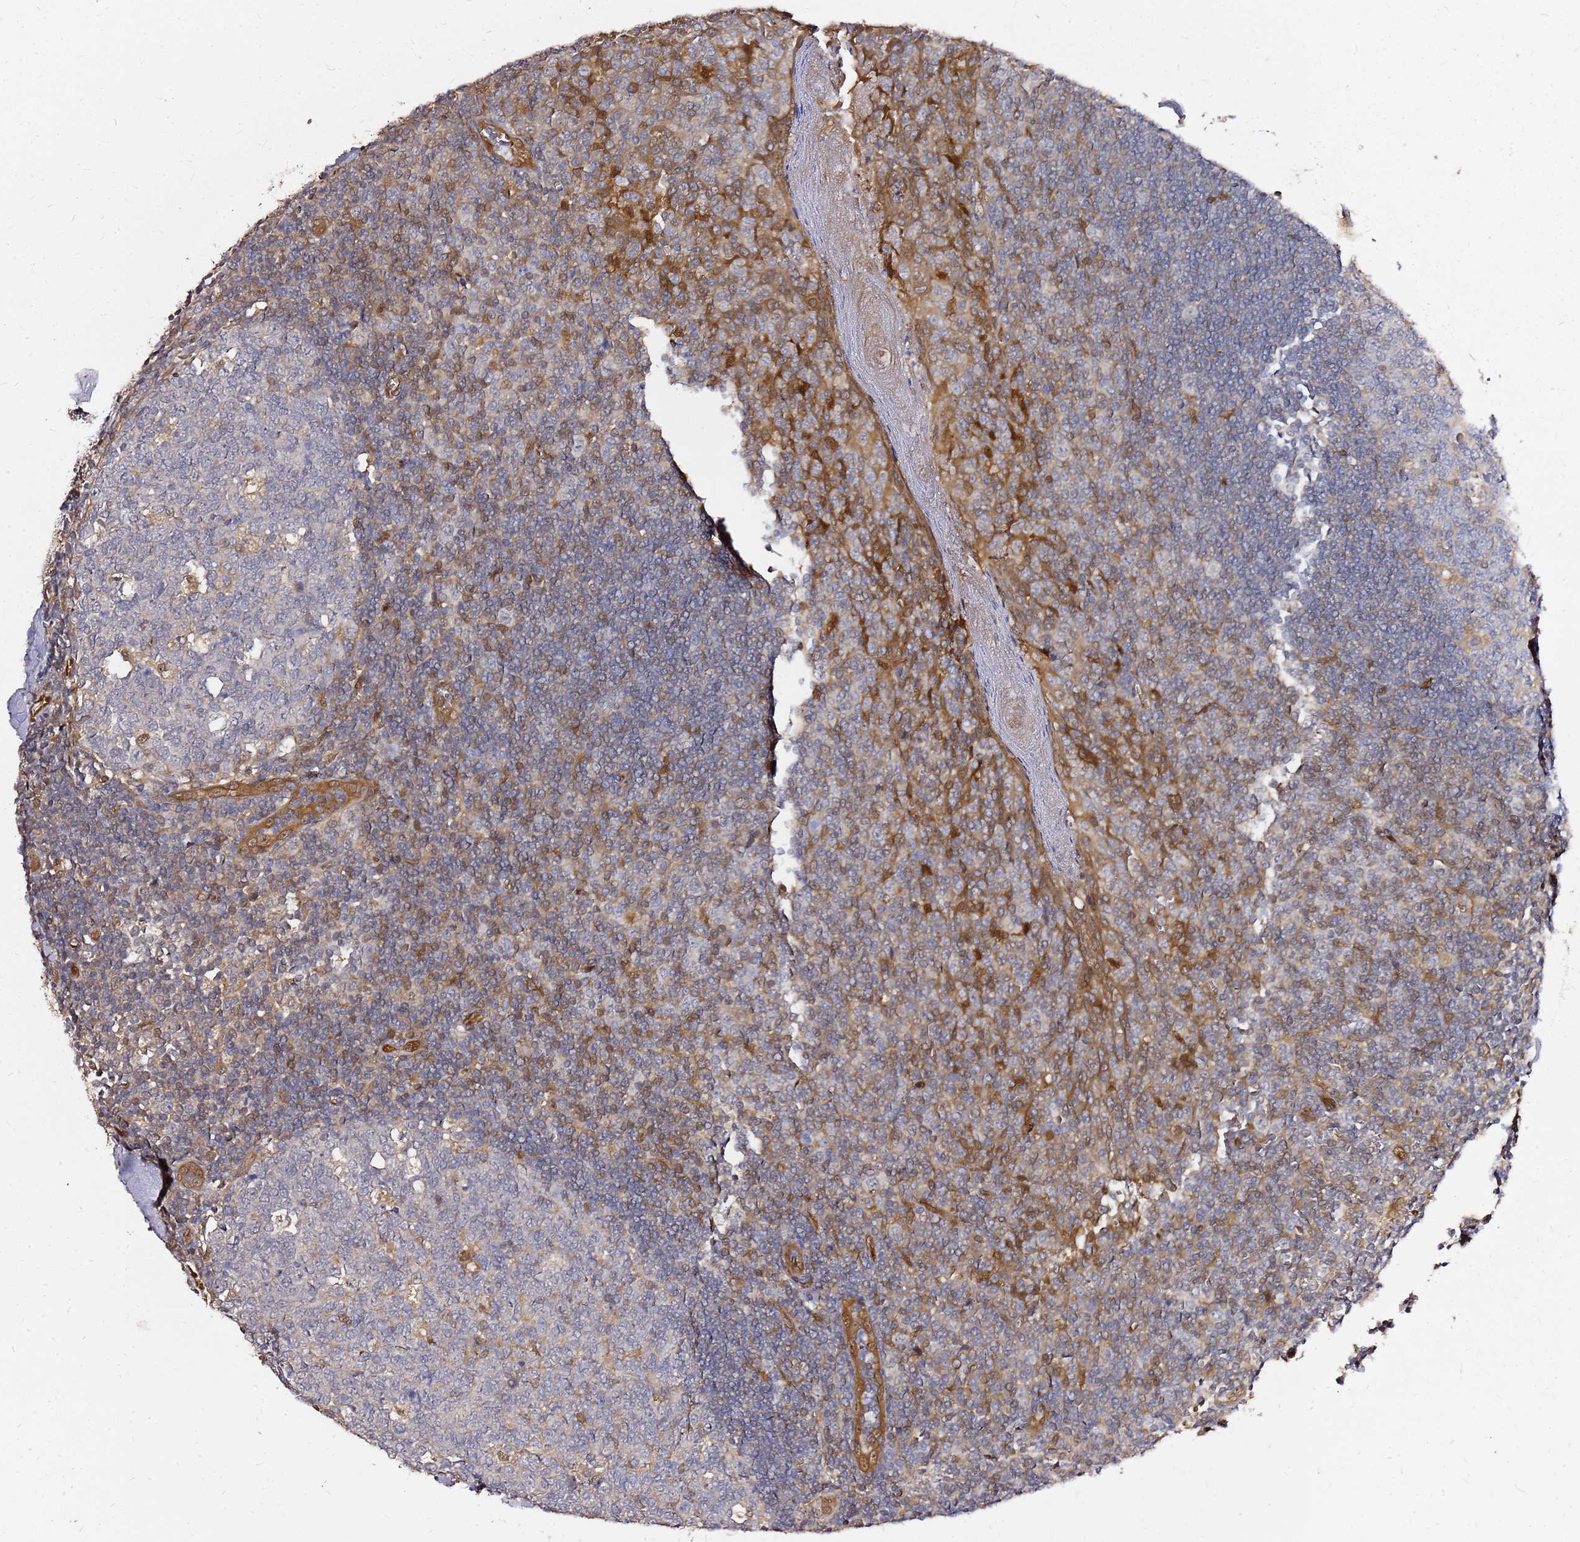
{"staining": {"intensity": "moderate", "quantity": "<25%", "location": "nuclear"}, "tissue": "tonsil", "cell_type": "Germinal center cells", "image_type": "normal", "snomed": [{"axis": "morphology", "description": "Normal tissue, NOS"}, {"axis": "topography", "description": "Tonsil"}], "caption": "The photomicrograph reveals staining of benign tonsil, revealing moderate nuclear protein staining (brown color) within germinal center cells. The protein is stained brown, and the nuclei are stained in blue (DAB IHC with brightfield microscopy, high magnification).", "gene": "NUDT14", "patient": {"sex": "male", "age": 27}}